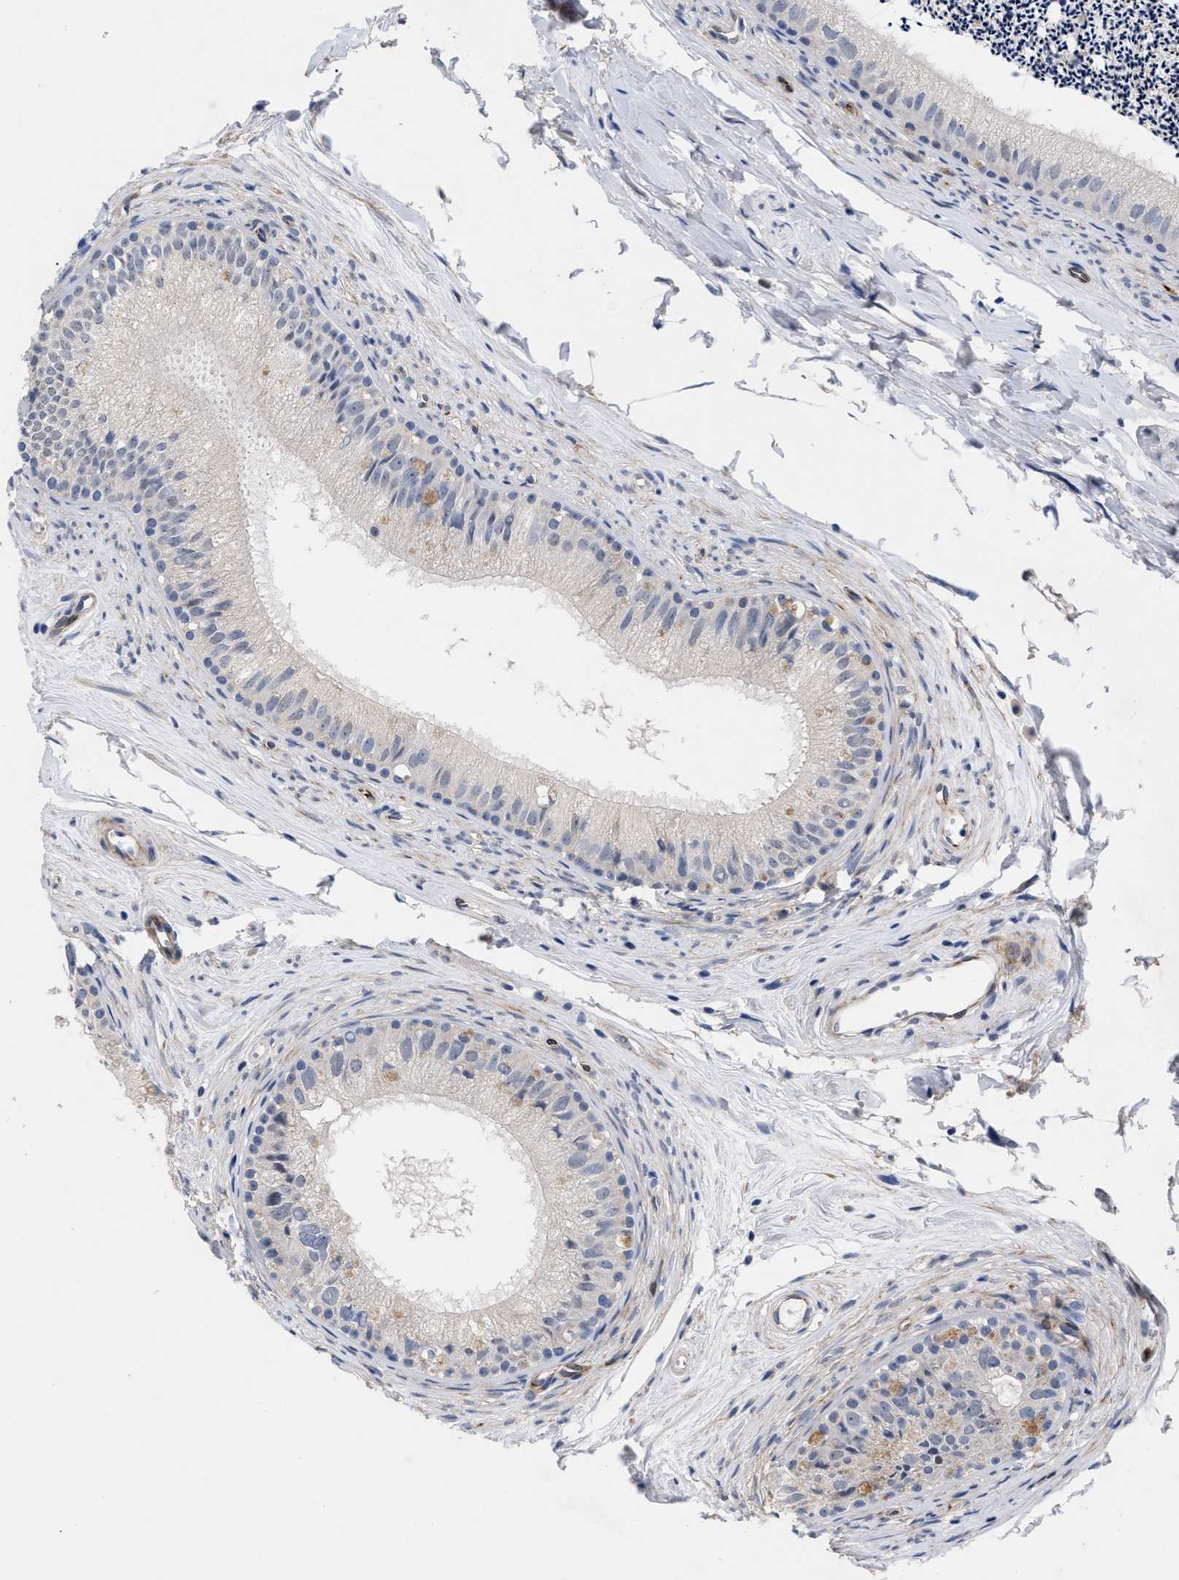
{"staining": {"intensity": "negative", "quantity": "none", "location": "none"}, "tissue": "epididymis", "cell_type": "Glandular cells", "image_type": "normal", "snomed": [{"axis": "morphology", "description": "Normal tissue, NOS"}, {"axis": "topography", "description": "Epididymis"}], "caption": "Immunohistochemistry (IHC) histopathology image of benign epididymis: epididymis stained with DAB (3,3'-diaminobenzidine) reveals no significant protein staining in glandular cells. (Brightfield microscopy of DAB (3,3'-diaminobenzidine) immunohistochemistry at high magnification).", "gene": "CCN5", "patient": {"sex": "male", "age": 56}}